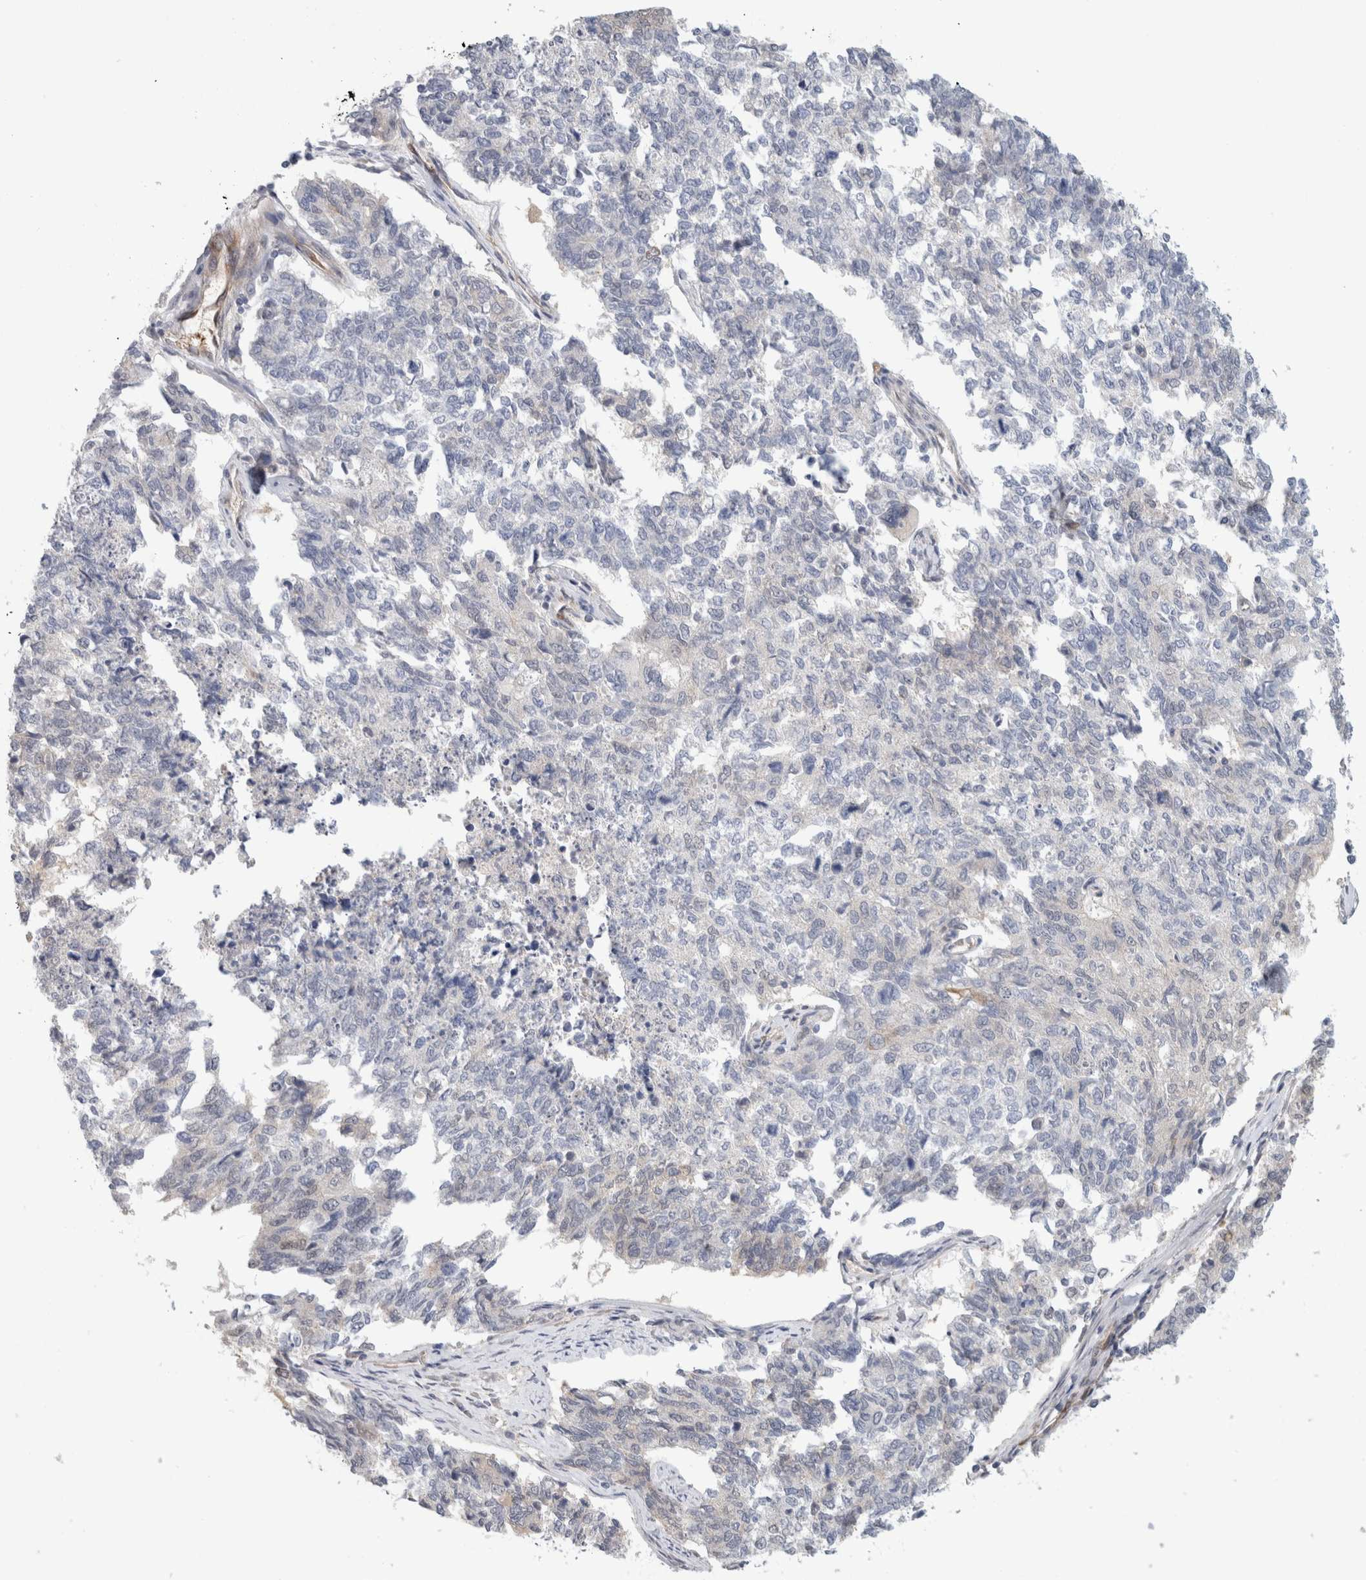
{"staining": {"intensity": "negative", "quantity": "none", "location": "none"}, "tissue": "cervical cancer", "cell_type": "Tumor cells", "image_type": "cancer", "snomed": [{"axis": "morphology", "description": "Squamous cell carcinoma, NOS"}, {"axis": "topography", "description": "Cervix"}], "caption": "A photomicrograph of human squamous cell carcinoma (cervical) is negative for staining in tumor cells.", "gene": "EIF4G3", "patient": {"sex": "female", "age": 63}}